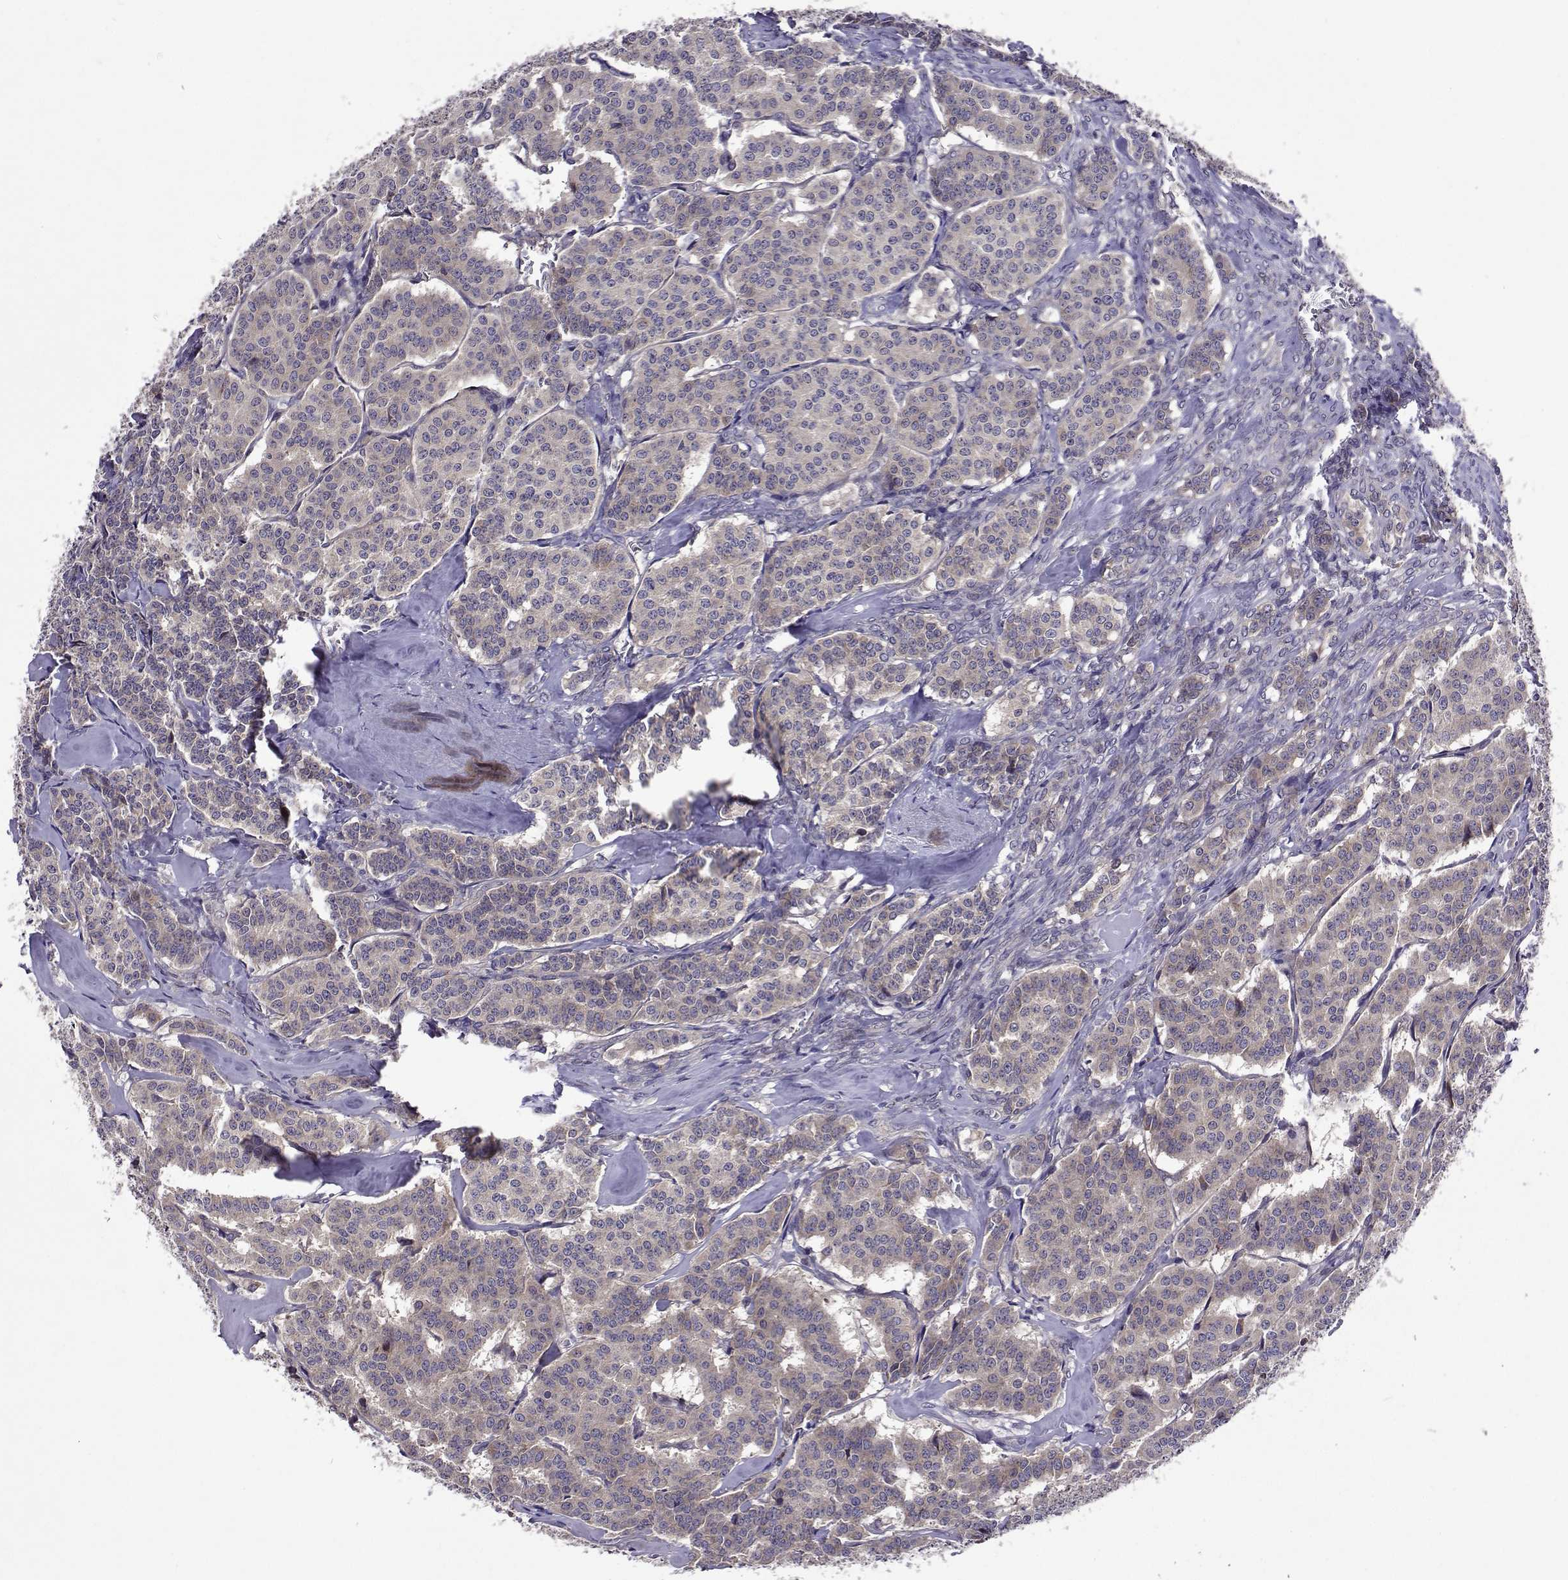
{"staining": {"intensity": "weak", "quantity": "<25%", "location": "cytoplasmic/membranous"}, "tissue": "carcinoid", "cell_type": "Tumor cells", "image_type": "cancer", "snomed": [{"axis": "morphology", "description": "Carcinoid, malignant, NOS"}, {"axis": "topography", "description": "Lung"}], "caption": "High magnification brightfield microscopy of malignant carcinoid stained with DAB (3,3'-diaminobenzidine) (brown) and counterstained with hematoxylin (blue): tumor cells show no significant staining.", "gene": "TARBP2", "patient": {"sex": "female", "age": 46}}